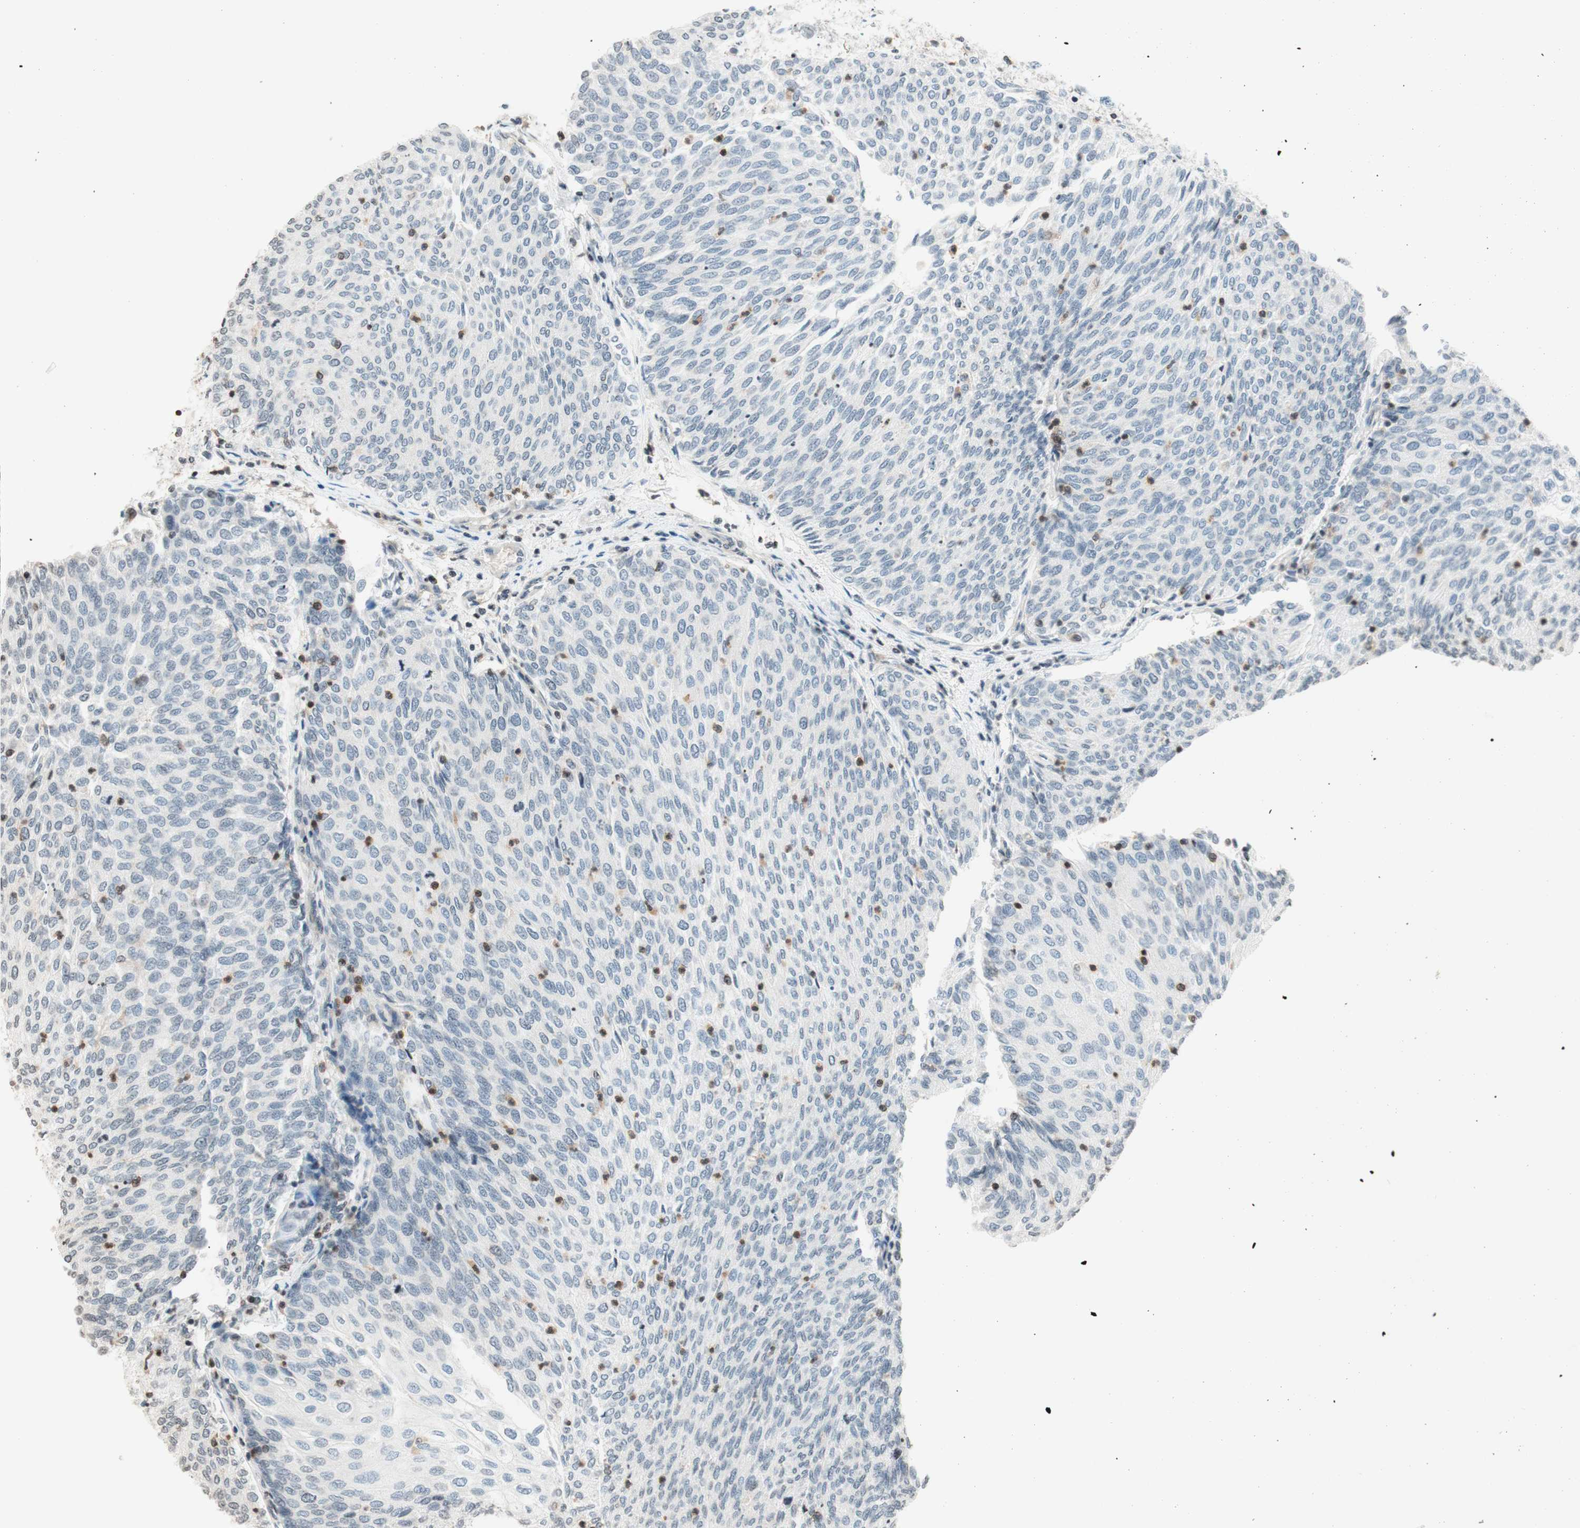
{"staining": {"intensity": "negative", "quantity": "none", "location": "none"}, "tissue": "urothelial cancer", "cell_type": "Tumor cells", "image_type": "cancer", "snomed": [{"axis": "morphology", "description": "Urothelial carcinoma, Low grade"}, {"axis": "topography", "description": "Urinary bladder"}], "caption": "Immunohistochemistry photomicrograph of neoplastic tissue: human urothelial carcinoma (low-grade) stained with DAB (3,3'-diaminobenzidine) exhibits no significant protein positivity in tumor cells.", "gene": "WIPF1", "patient": {"sex": "female", "age": 79}}